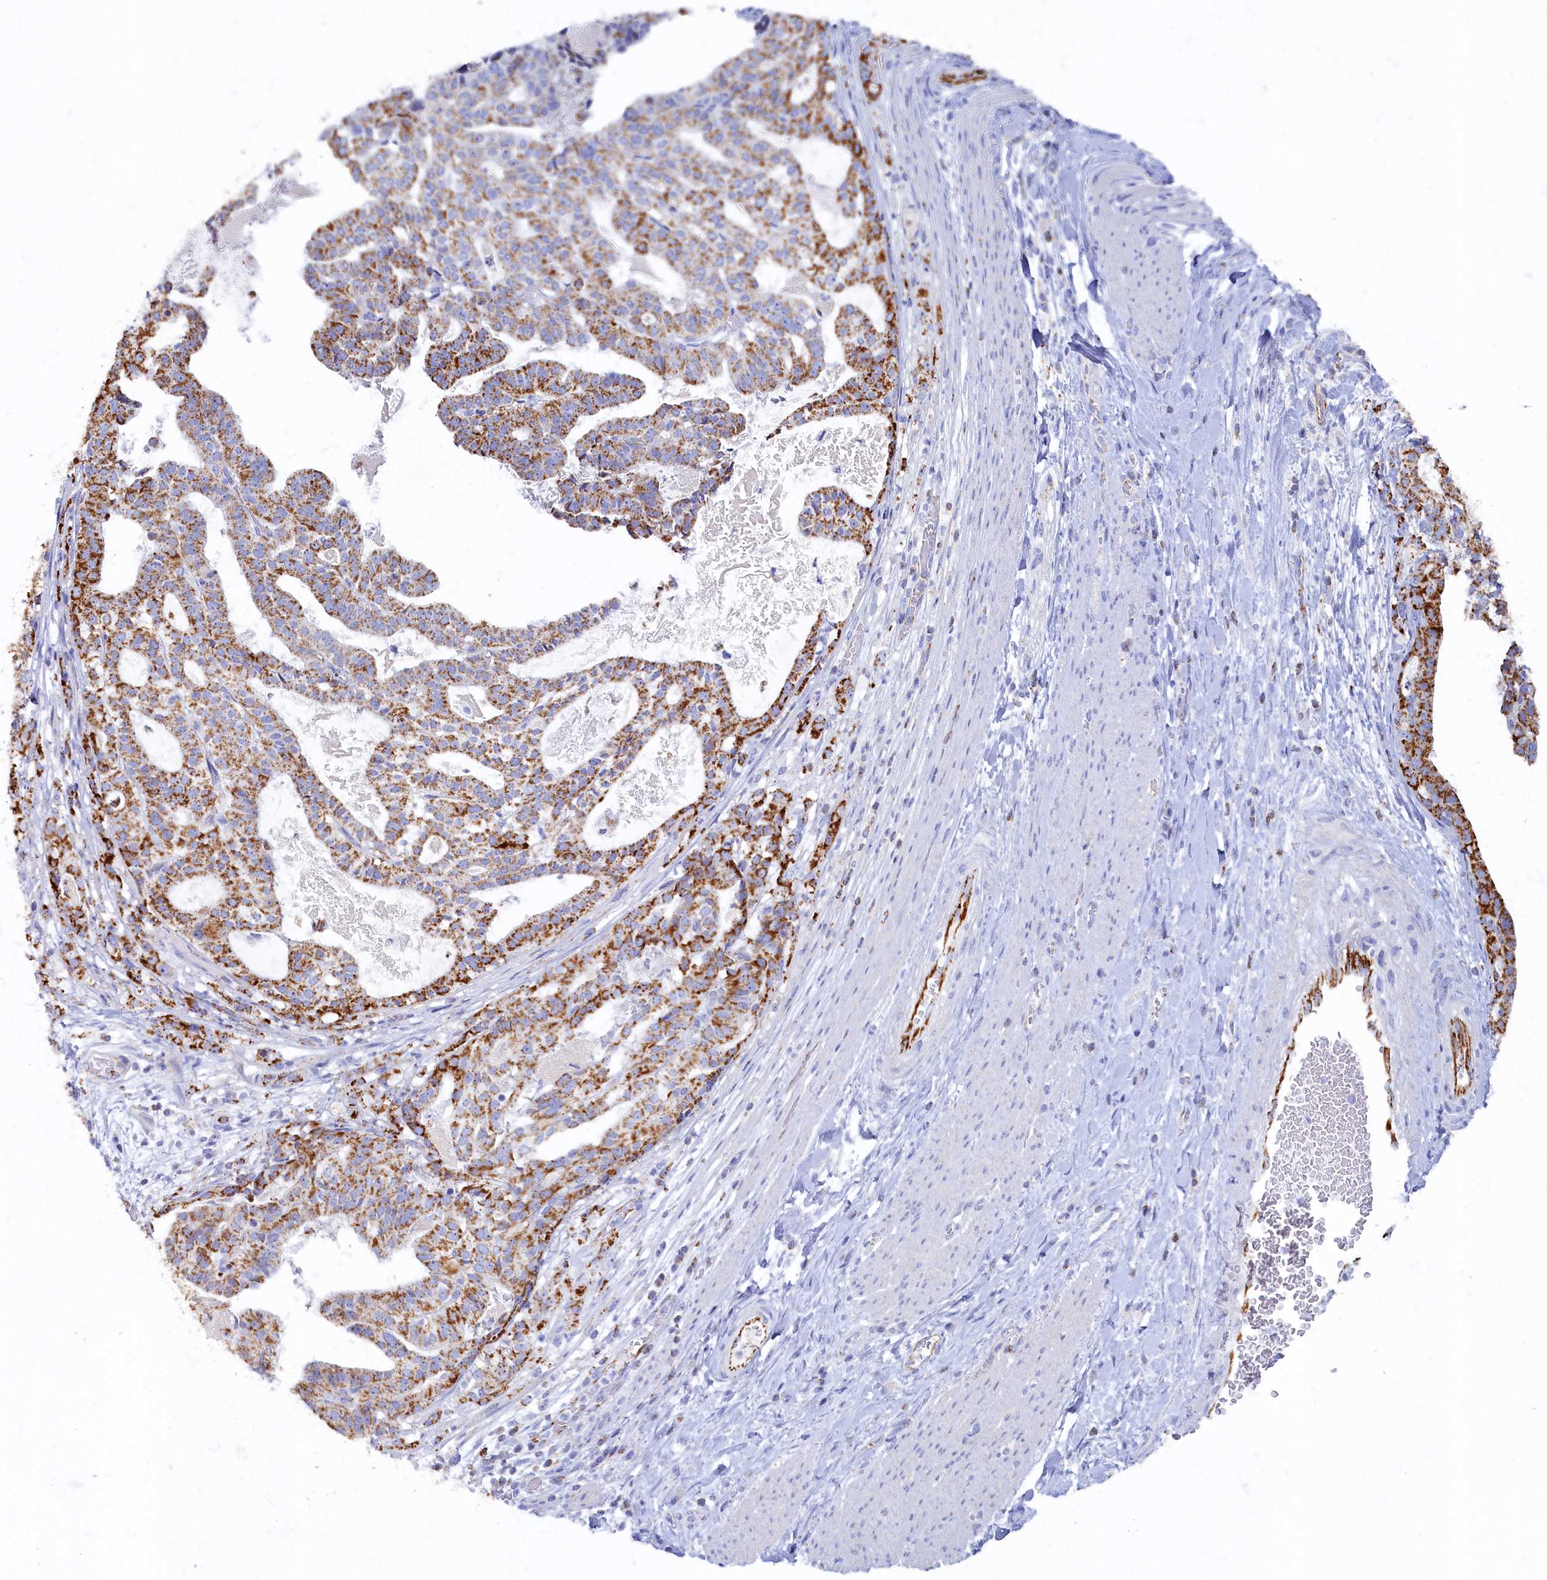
{"staining": {"intensity": "strong", "quantity": "25%-75%", "location": "cytoplasmic/membranous"}, "tissue": "stomach cancer", "cell_type": "Tumor cells", "image_type": "cancer", "snomed": [{"axis": "morphology", "description": "Adenocarcinoma, NOS"}, {"axis": "topography", "description": "Stomach"}], "caption": "Stomach cancer stained with a brown dye displays strong cytoplasmic/membranous positive expression in about 25%-75% of tumor cells.", "gene": "OCIAD2", "patient": {"sex": "male", "age": 48}}